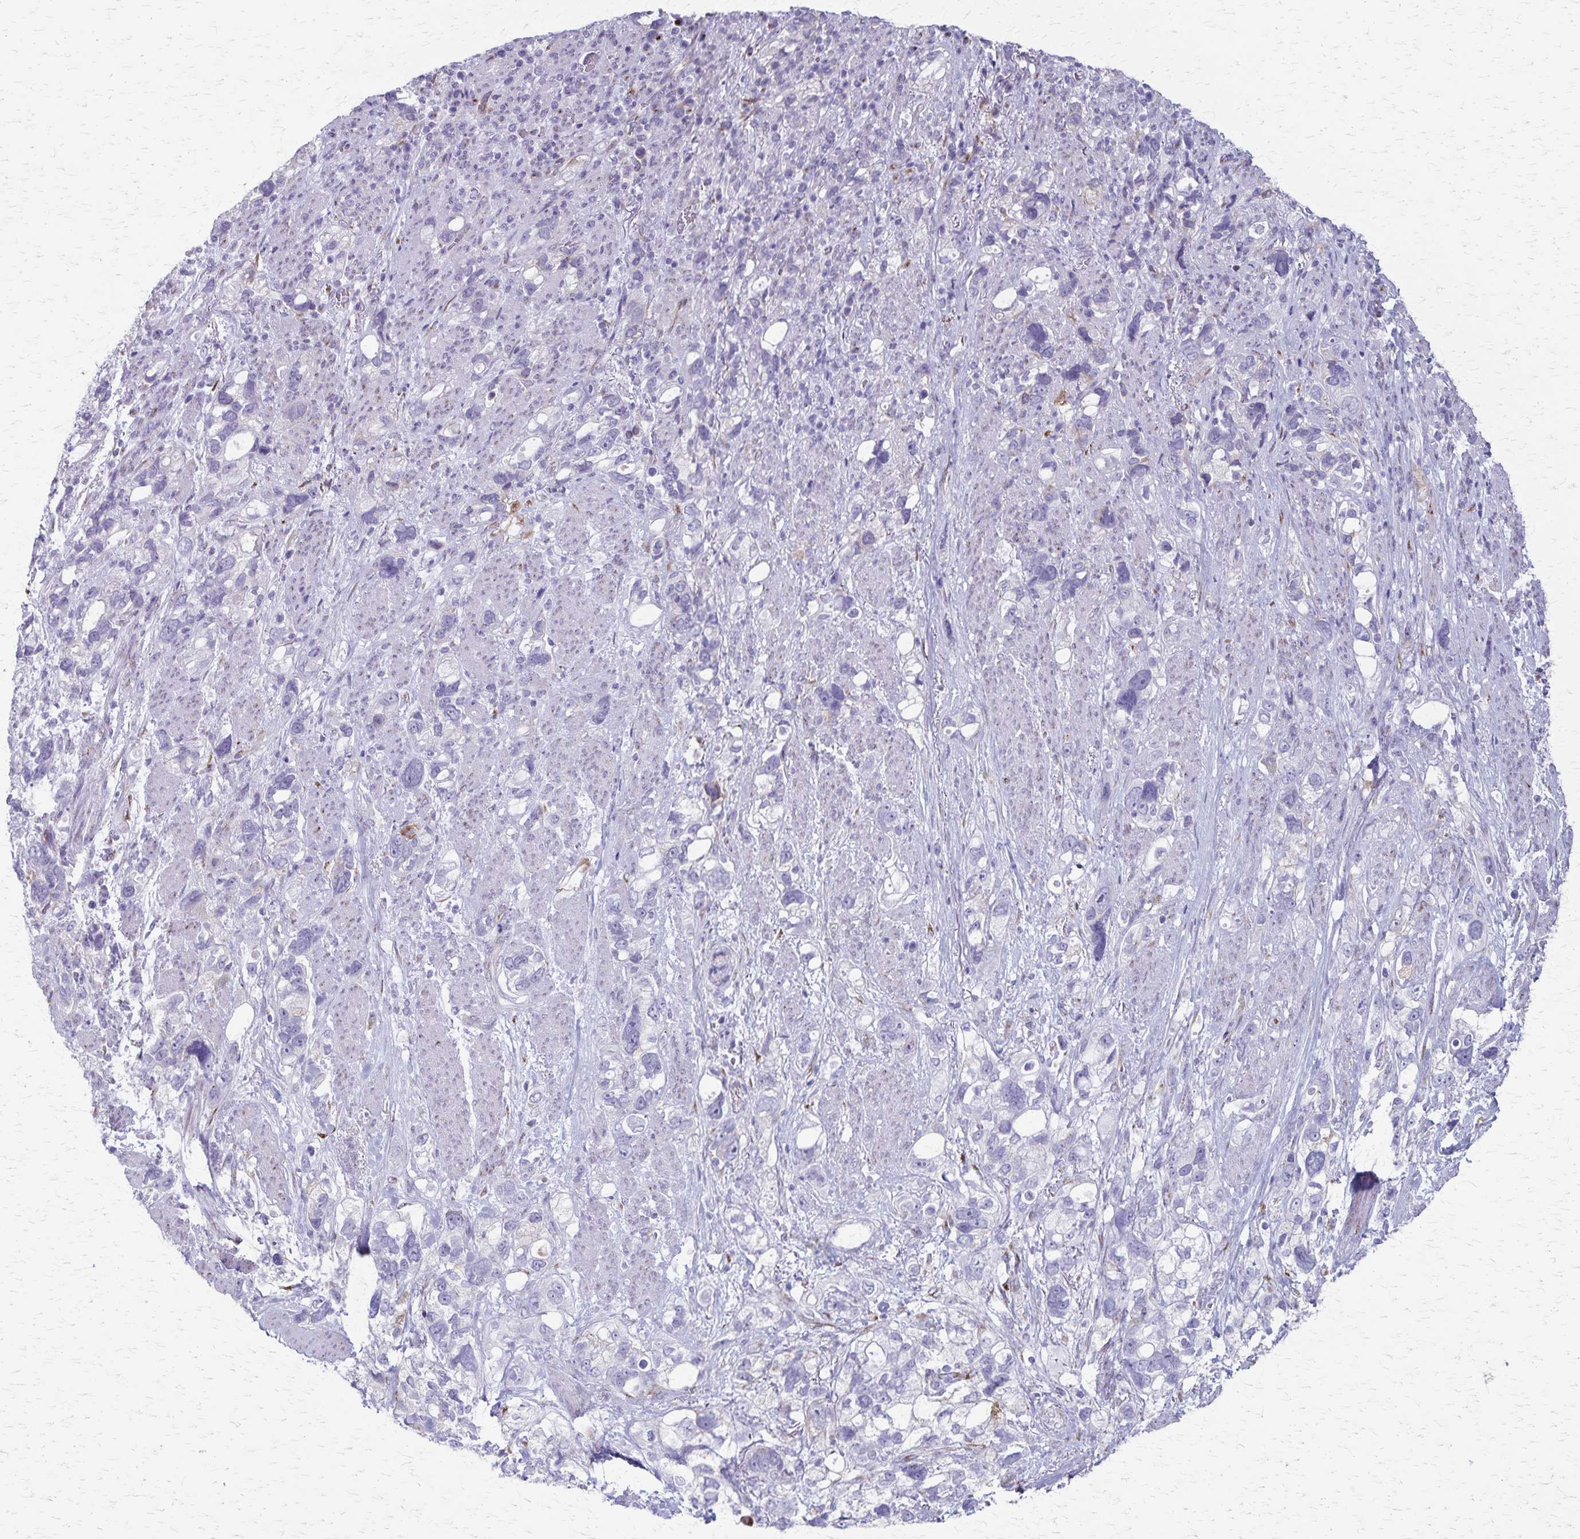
{"staining": {"intensity": "negative", "quantity": "none", "location": "none"}, "tissue": "stomach cancer", "cell_type": "Tumor cells", "image_type": "cancer", "snomed": [{"axis": "morphology", "description": "Adenocarcinoma, NOS"}, {"axis": "topography", "description": "Stomach, upper"}], "caption": "Tumor cells are negative for protein expression in human stomach cancer (adenocarcinoma).", "gene": "MCFD2", "patient": {"sex": "female", "age": 81}}